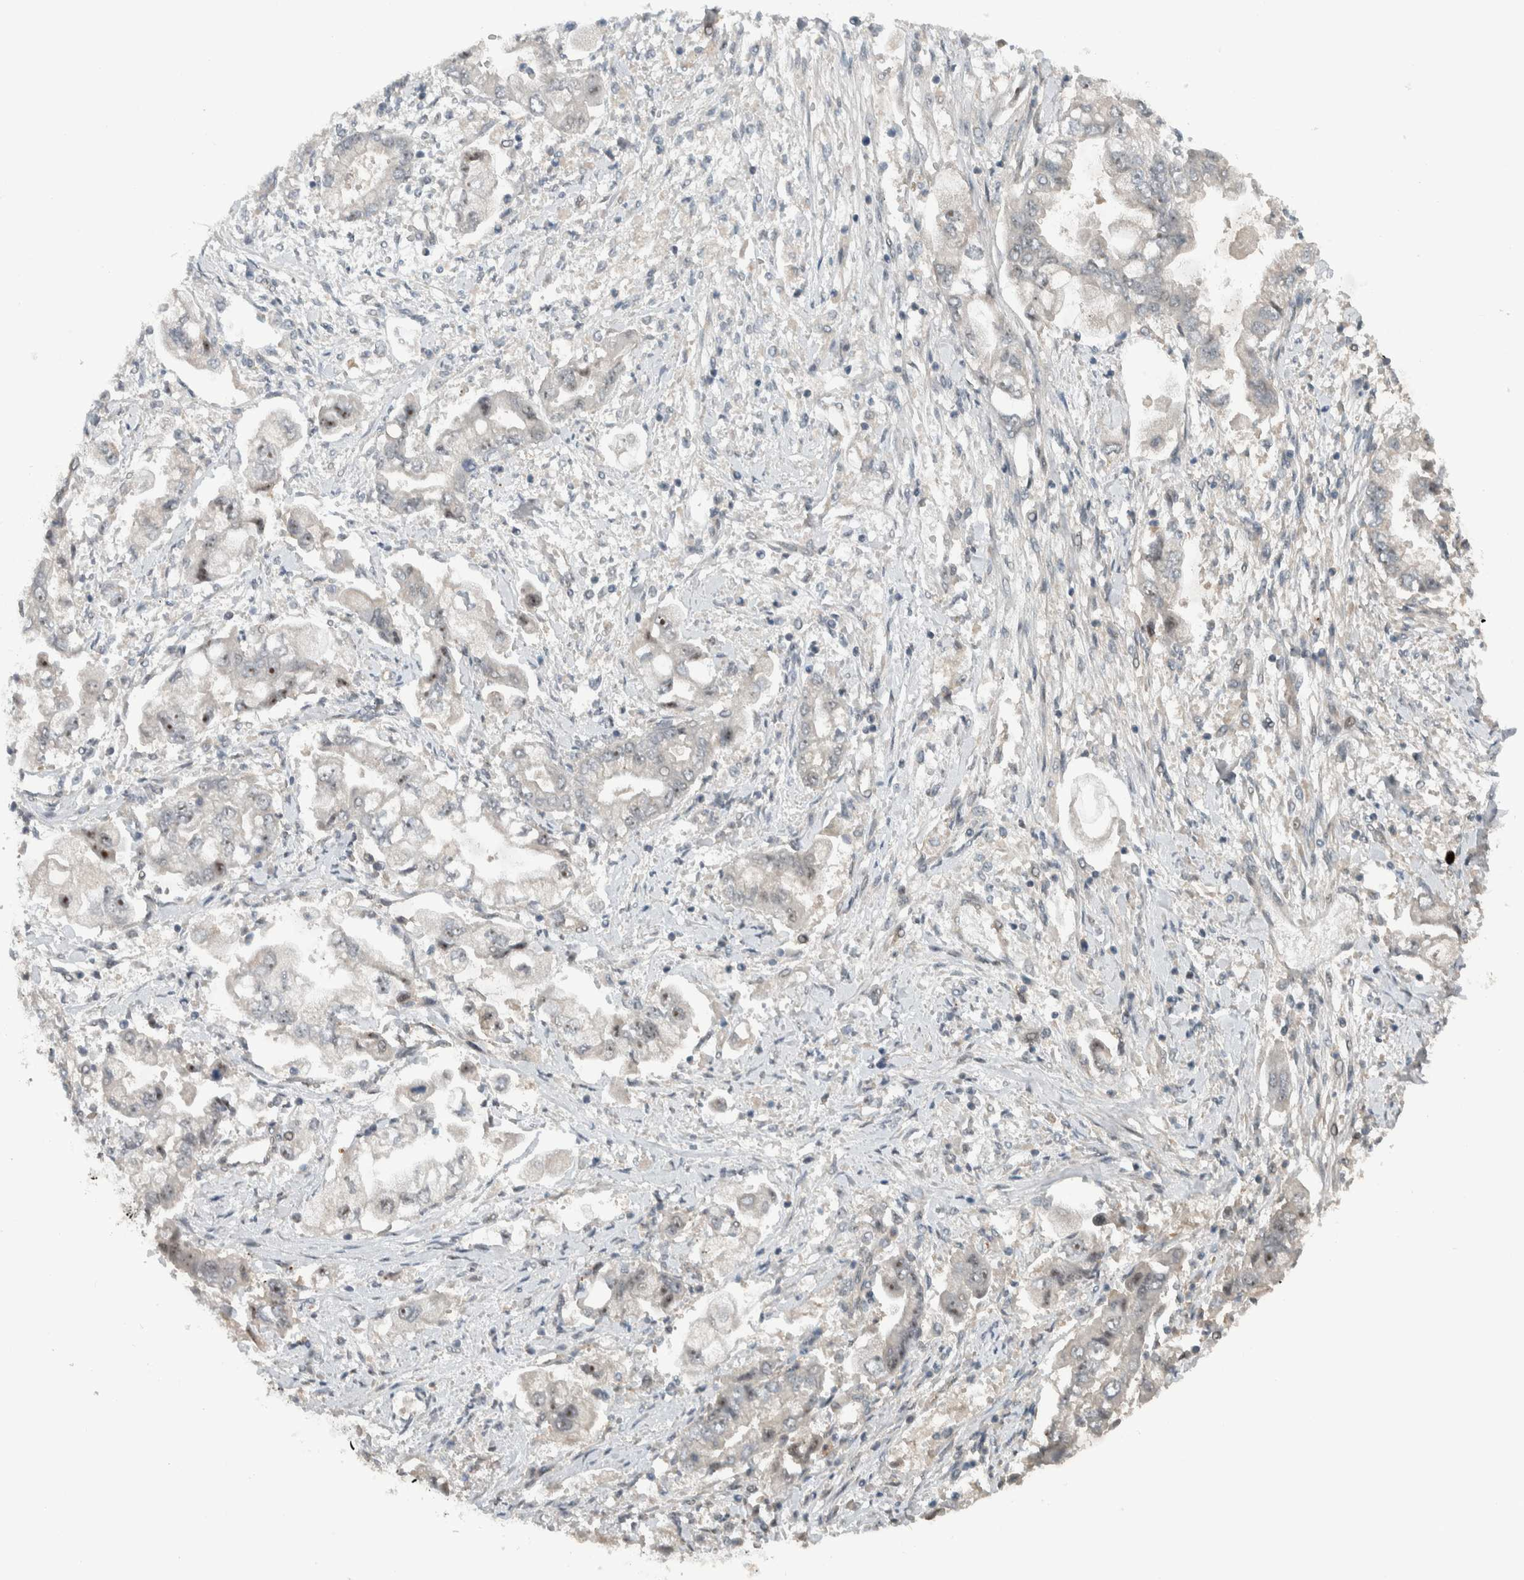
{"staining": {"intensity": "moderate", "quantity": "<25%", "location": "nuclear"}, "tissue": "stomach cancer", "cell_type": "Tumor cells", "image_type": "cancer", "snomed": [{"axis": "morphology", "description": "Normal tissue, NOS"}, {"axis": "morphology", "description": "Adenocarcinoma, NOS"}, {"axis": "topography", "description": "Stomach"}], "caption": "A brown stain highlights moderate nuclear positivity of a protein in adenocarcinoma (stomach) tumor cells.", "gene": "ZFP91", "patient": {"sex": "male", "age": 62}}